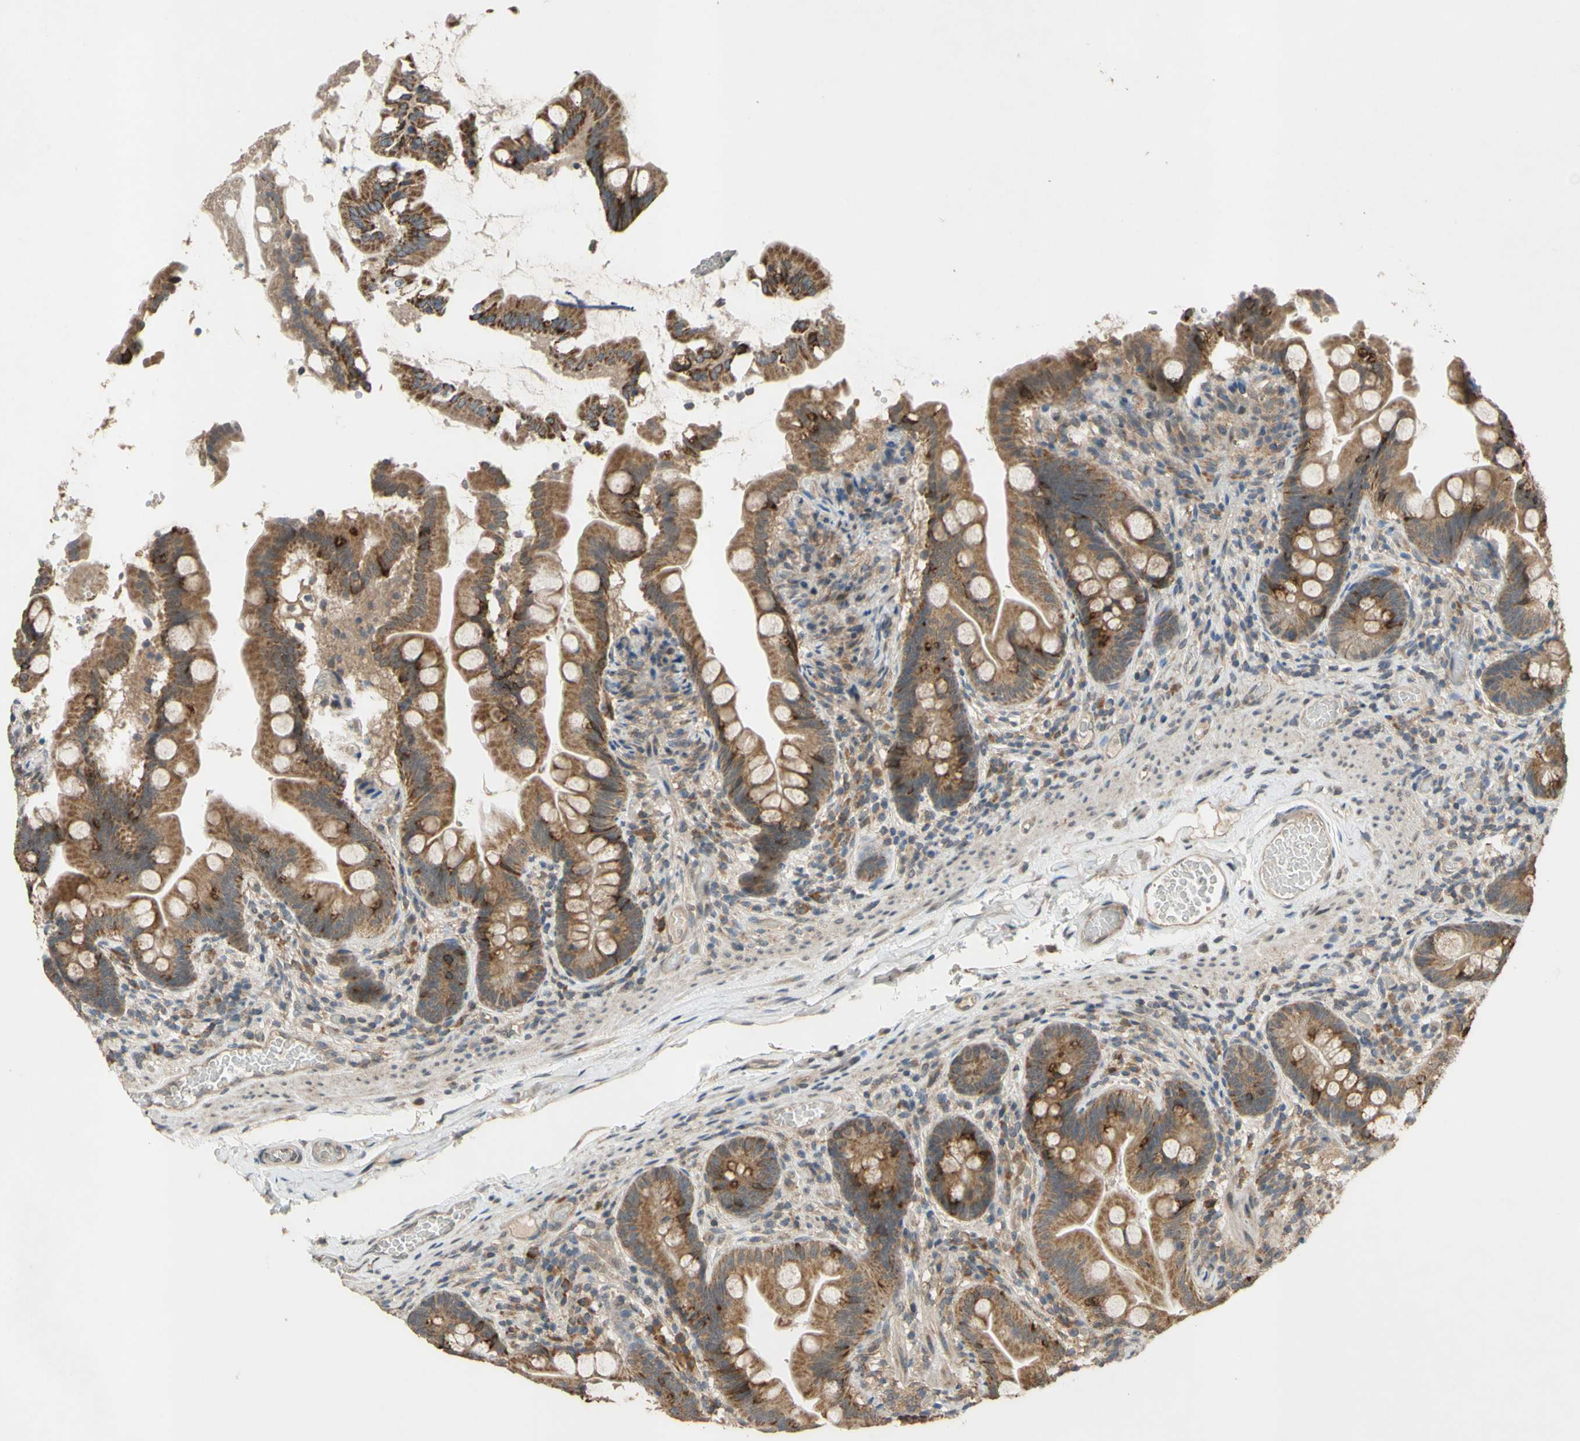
{"staining": {"intensity": "moderate", "quantity": ">75%", "location": "cytoplasmic/membranous"}, "tissue": "small intestine", "cell_type": "Glandular cells", "image_type": "normal", "snomed": [{"axis": "morphology", "description": "Normal tissue, NOS"}, {"axis": "topography", "description": "Small intestine"}], "caption": "The image reveals immunohistochemical staining of benign small intestine. There is moderate cytoplasmic/membranous staining is appreciated in approximately >75% of glandular cells.", "gene": "CD164", "patient": {"sex": "female", "age": 56}}